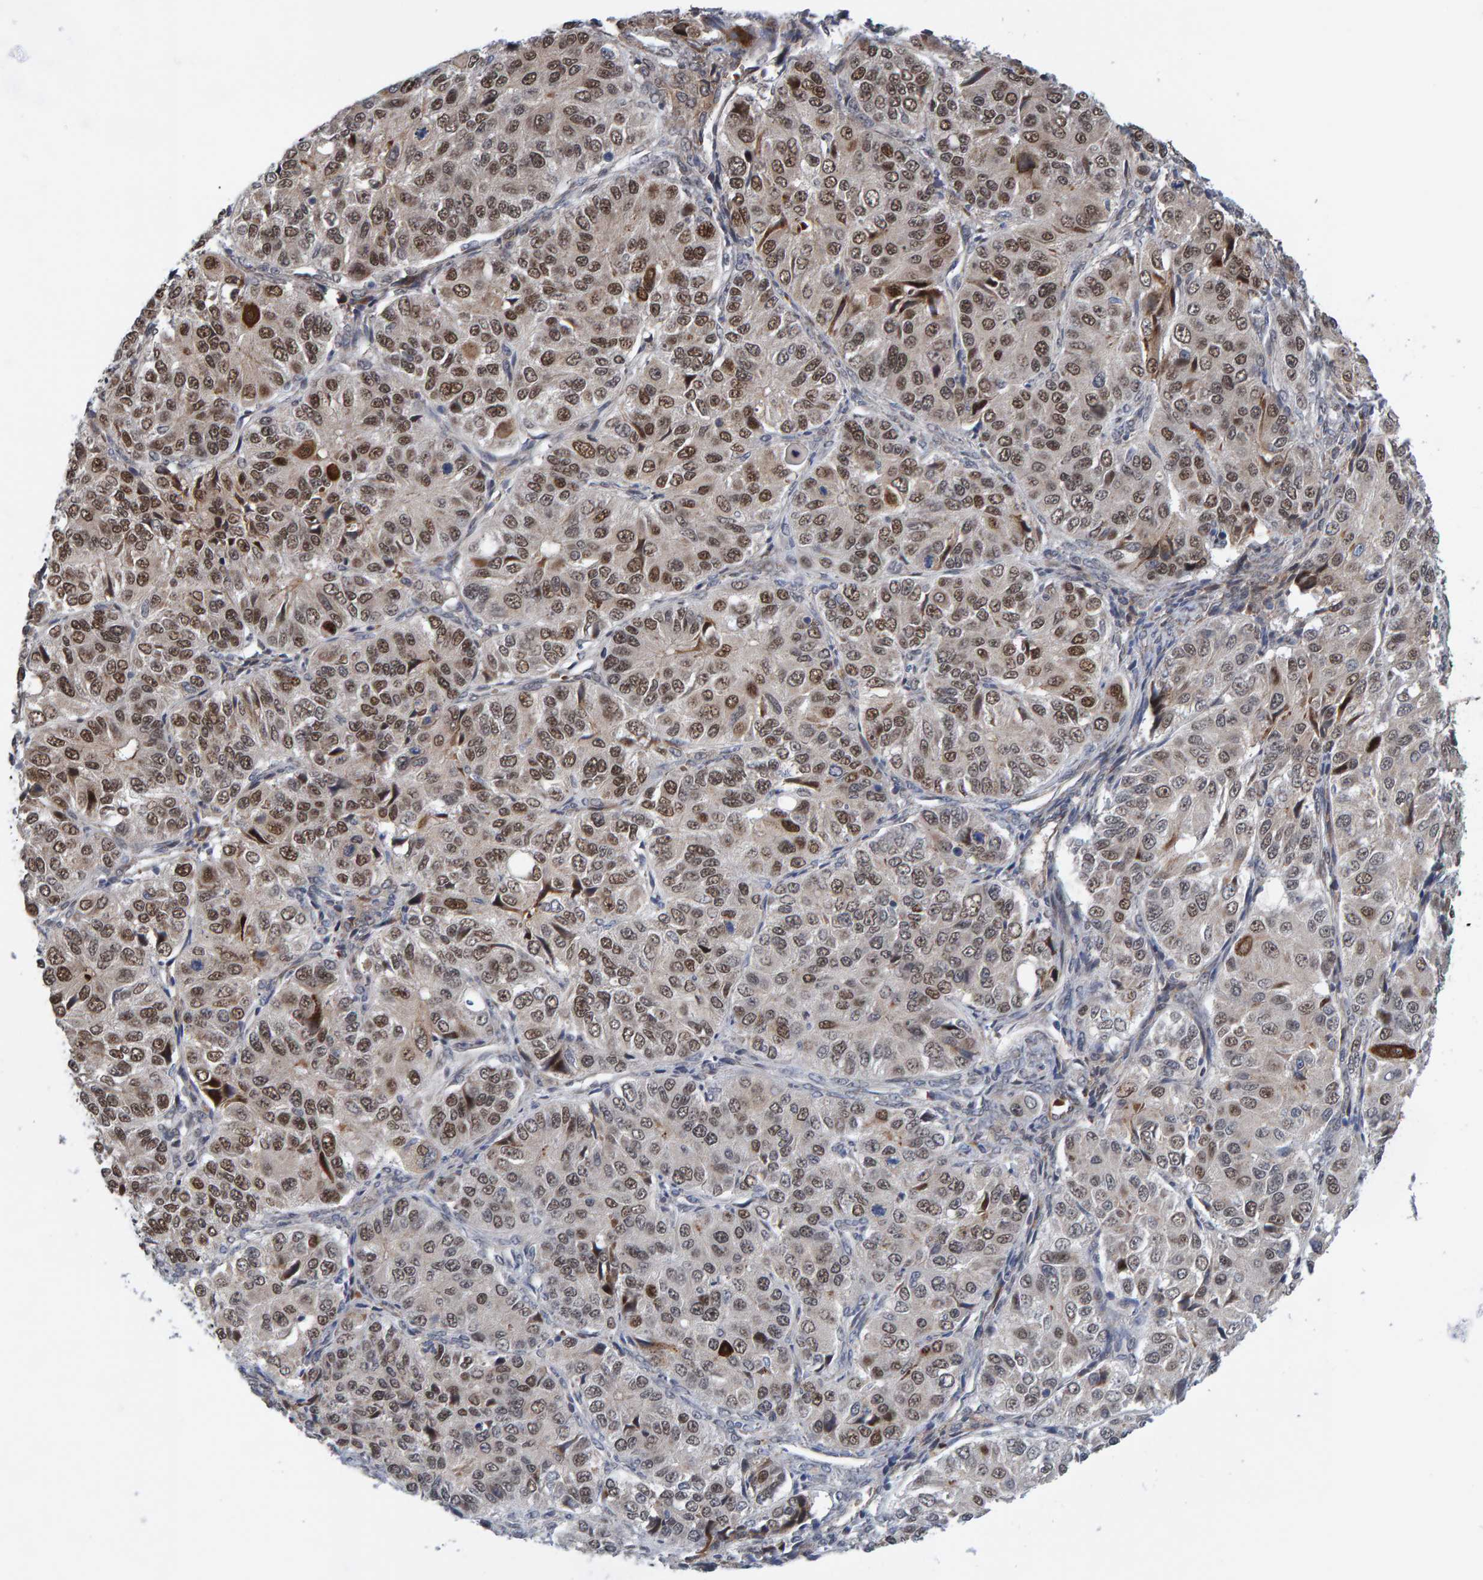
{"staining": {"intensity": "moderate", "quantity": "25%-75%", "location": "nuclear"}, "tissue": "ovarian cancer", "cell_type": "Tumor cells", "image_type": "cancer", "snomed": [{"axis": "morphology", "description": "Carcinoma, endometroid"}, {"axis": "topography", "description": "Ovary"}], "caption": "A histopathology image of ovarian endometroid carcinoma stained for a protein shows moderate nuclear brown staining in tumor cells.", "gene": "MFSD6L", "patient": {"sex": "female", "age": 51}}